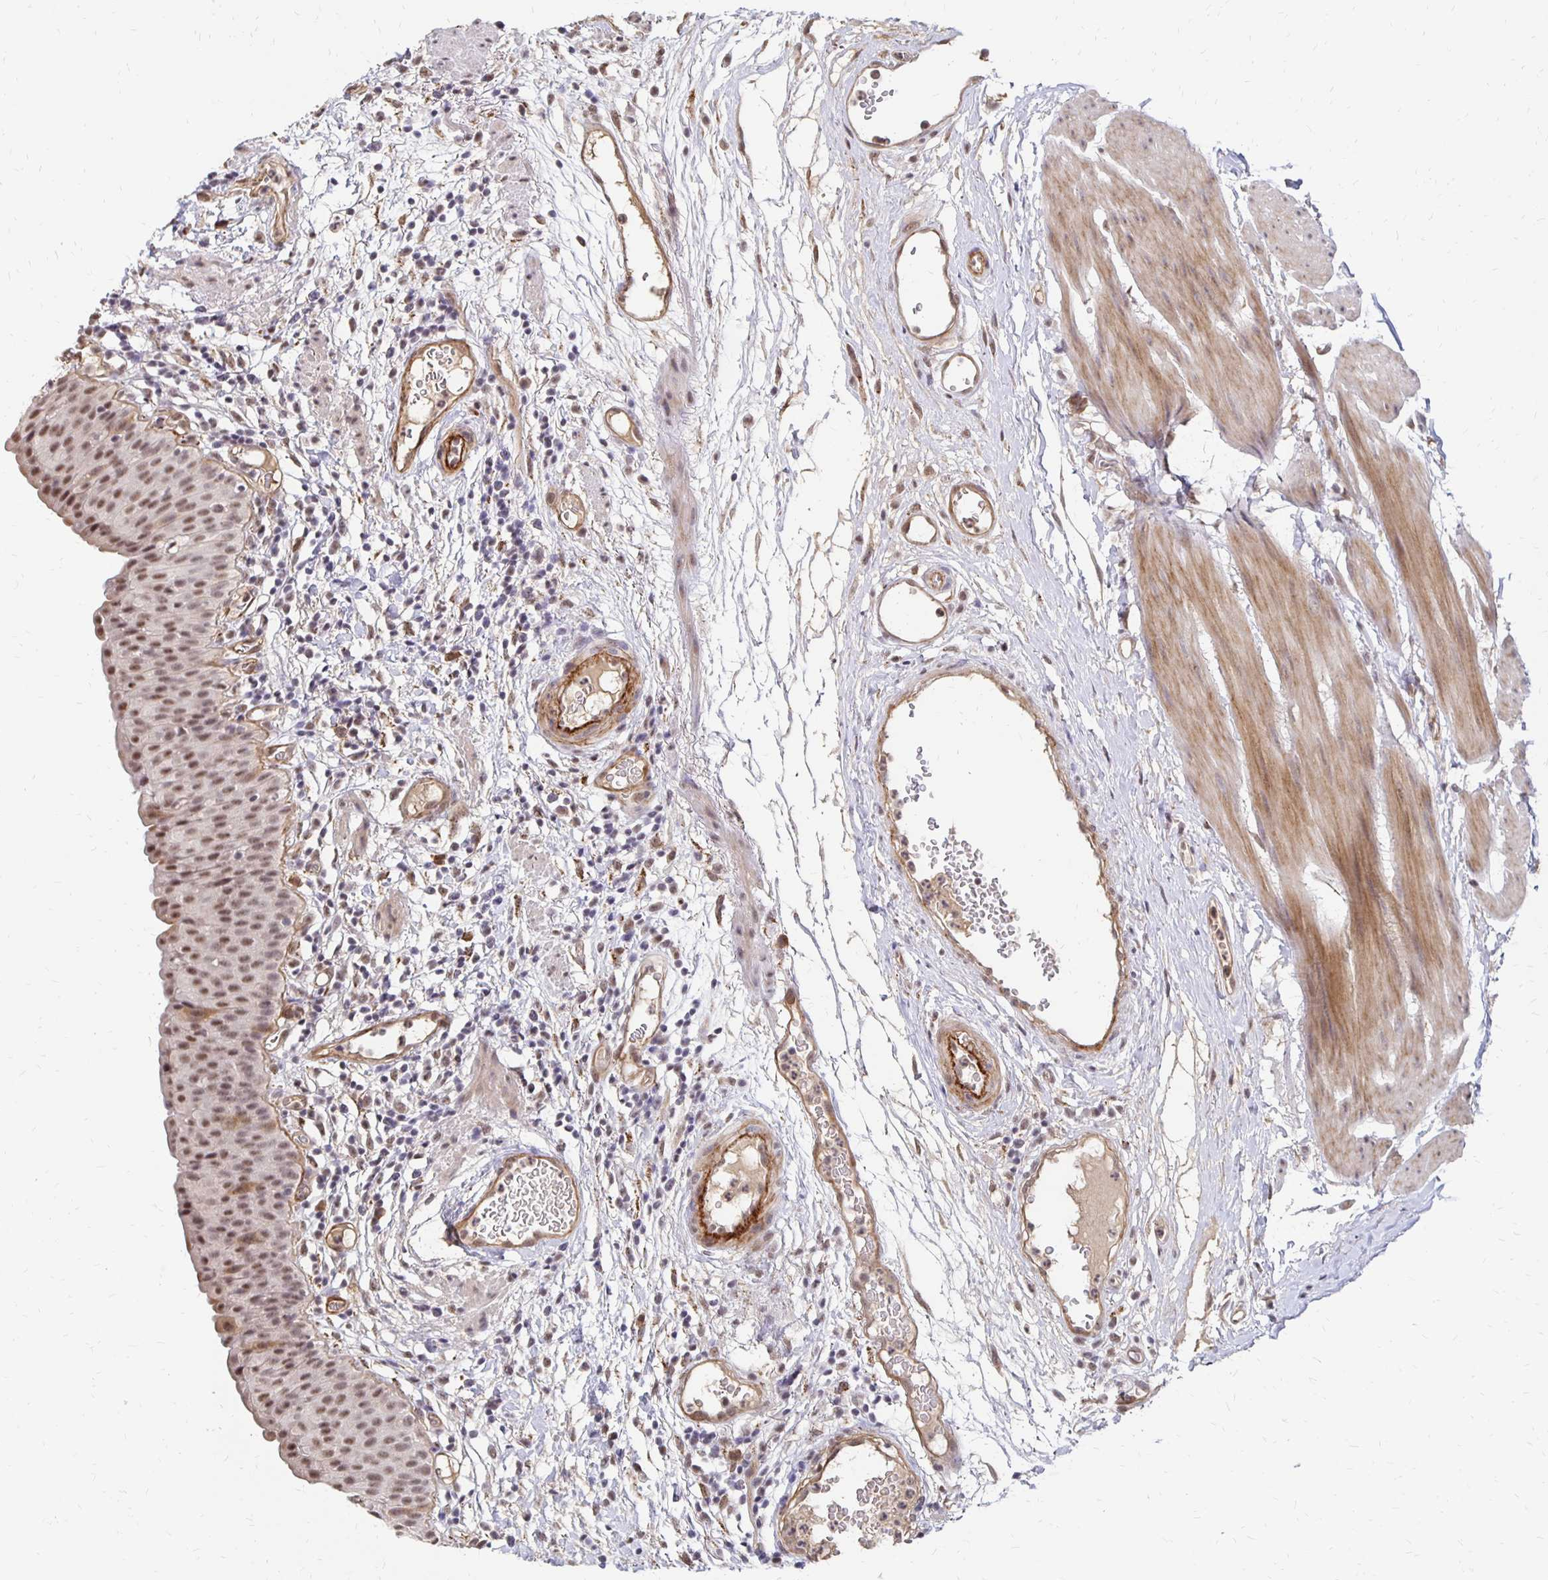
{"staining": {"intensity": "moderate", "quantity": ">75%", "location": "nuclear"}, "tissue": "urinary bladder", "cell_type": "Urothelial cells", "image_type": "normal", "snomed": [{"axis": "morphology", "description": "Normal tissue, NOS"}, {"axis": "morphology", "description": "Inflammation, NOS"}, {"axis": "topography", "description": "Urinary bladder"}], "caption": "This histopathology image demonstrates IHC staining of normal urinary bladder, with medium moderate nuclear staining in about >75% of urothelial cells.", "gene": "CLASRP", "patient": {"sex": "male", "age": 57}}